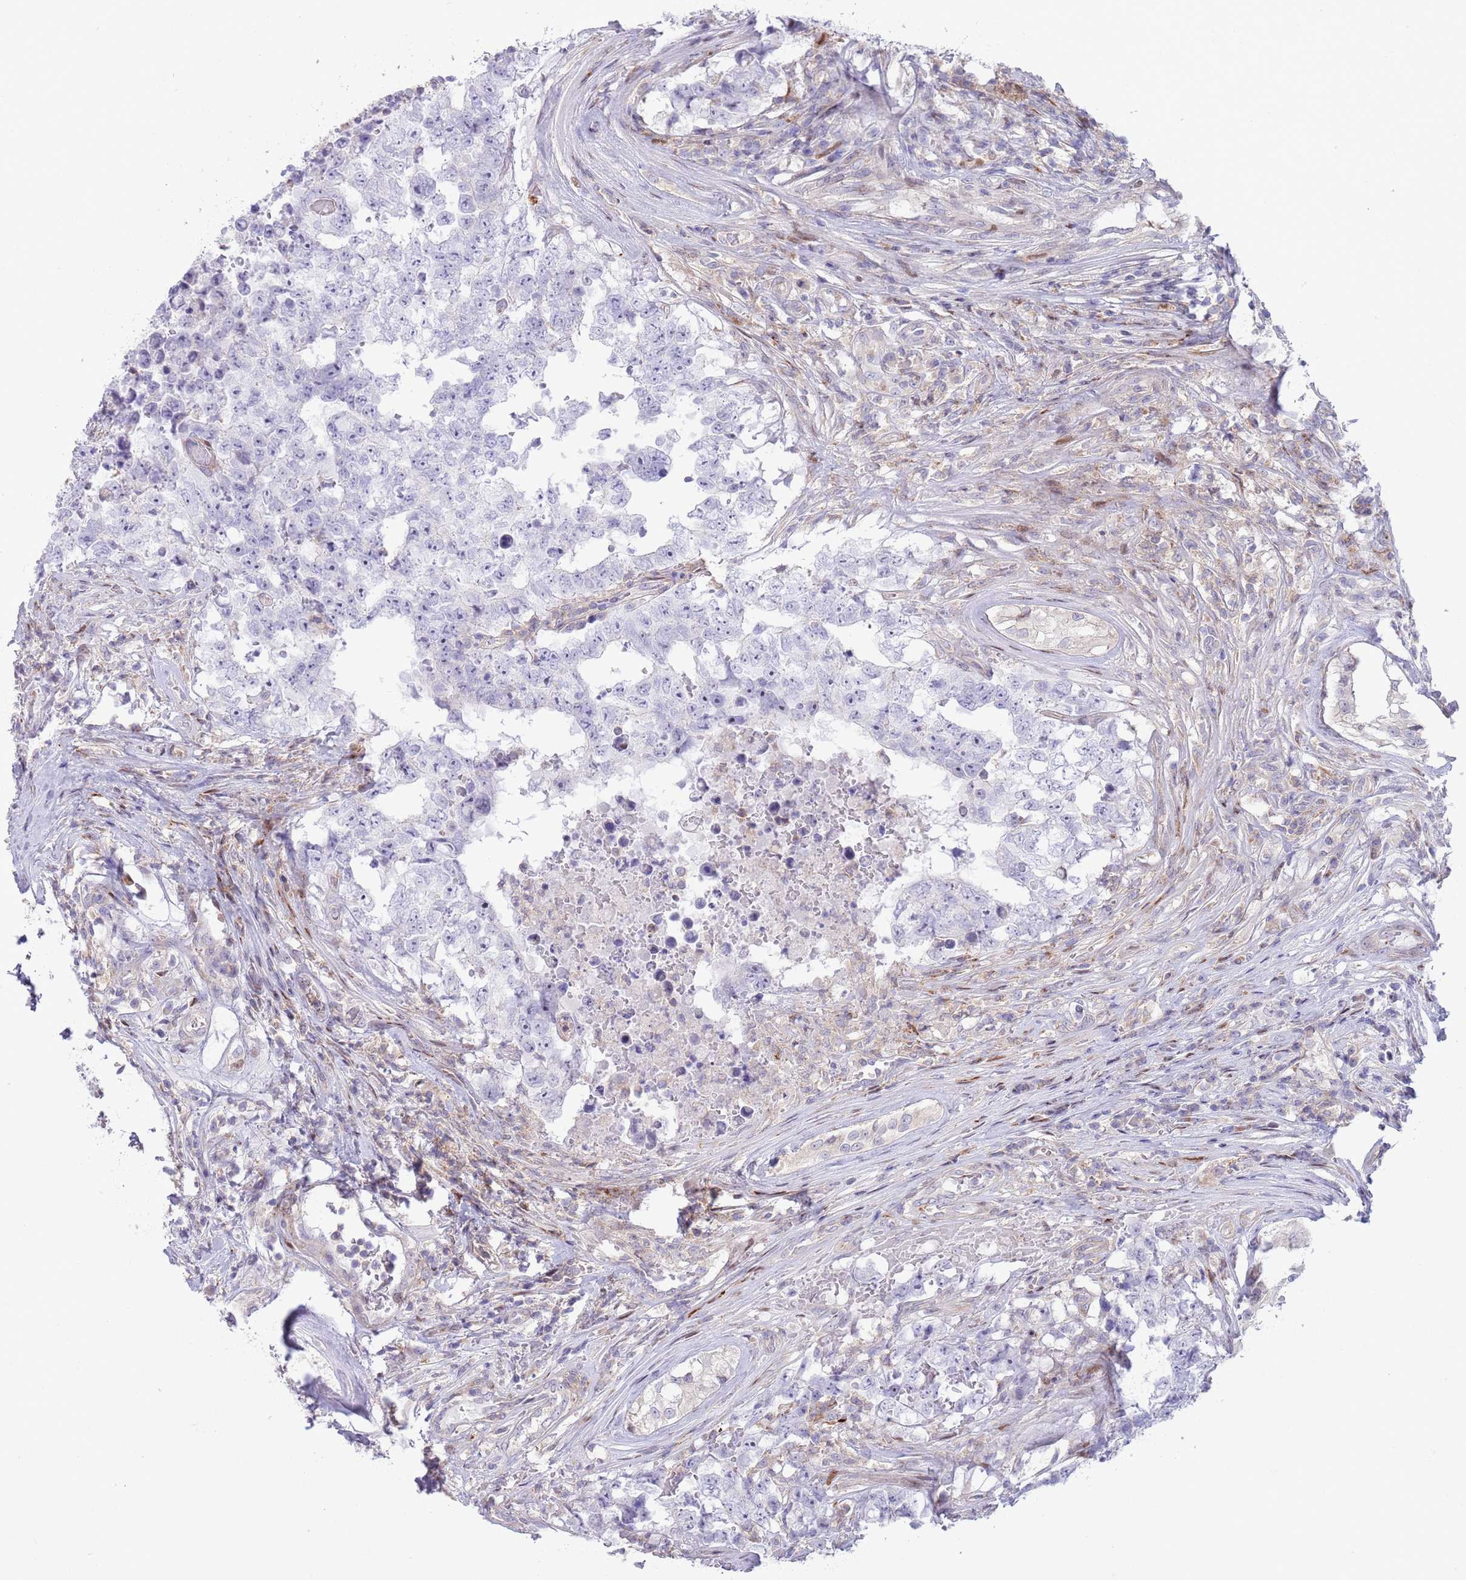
{"staining": {"intensity": "negative", "quantity": "none", "location": "none"}, "tissue": "testis cancer", "cell_type": "Tumor cells", "image_type": "cancer", "snomed": [{"axis": "morphology", "description": "Normal tissue, NOS"}, {"axis": "morphology", "description": "Carcinoma, Embryonal, NOS"}, {"axis": "topography", "description": "Testis"}, {"axis": "topography", "description": "Epididymis"}], "caption": "IHC of human testis cancer demonstrates no staining in tumor cells.", "gene": "ANO8", "patient": {"sex": "male", "age": 25}}